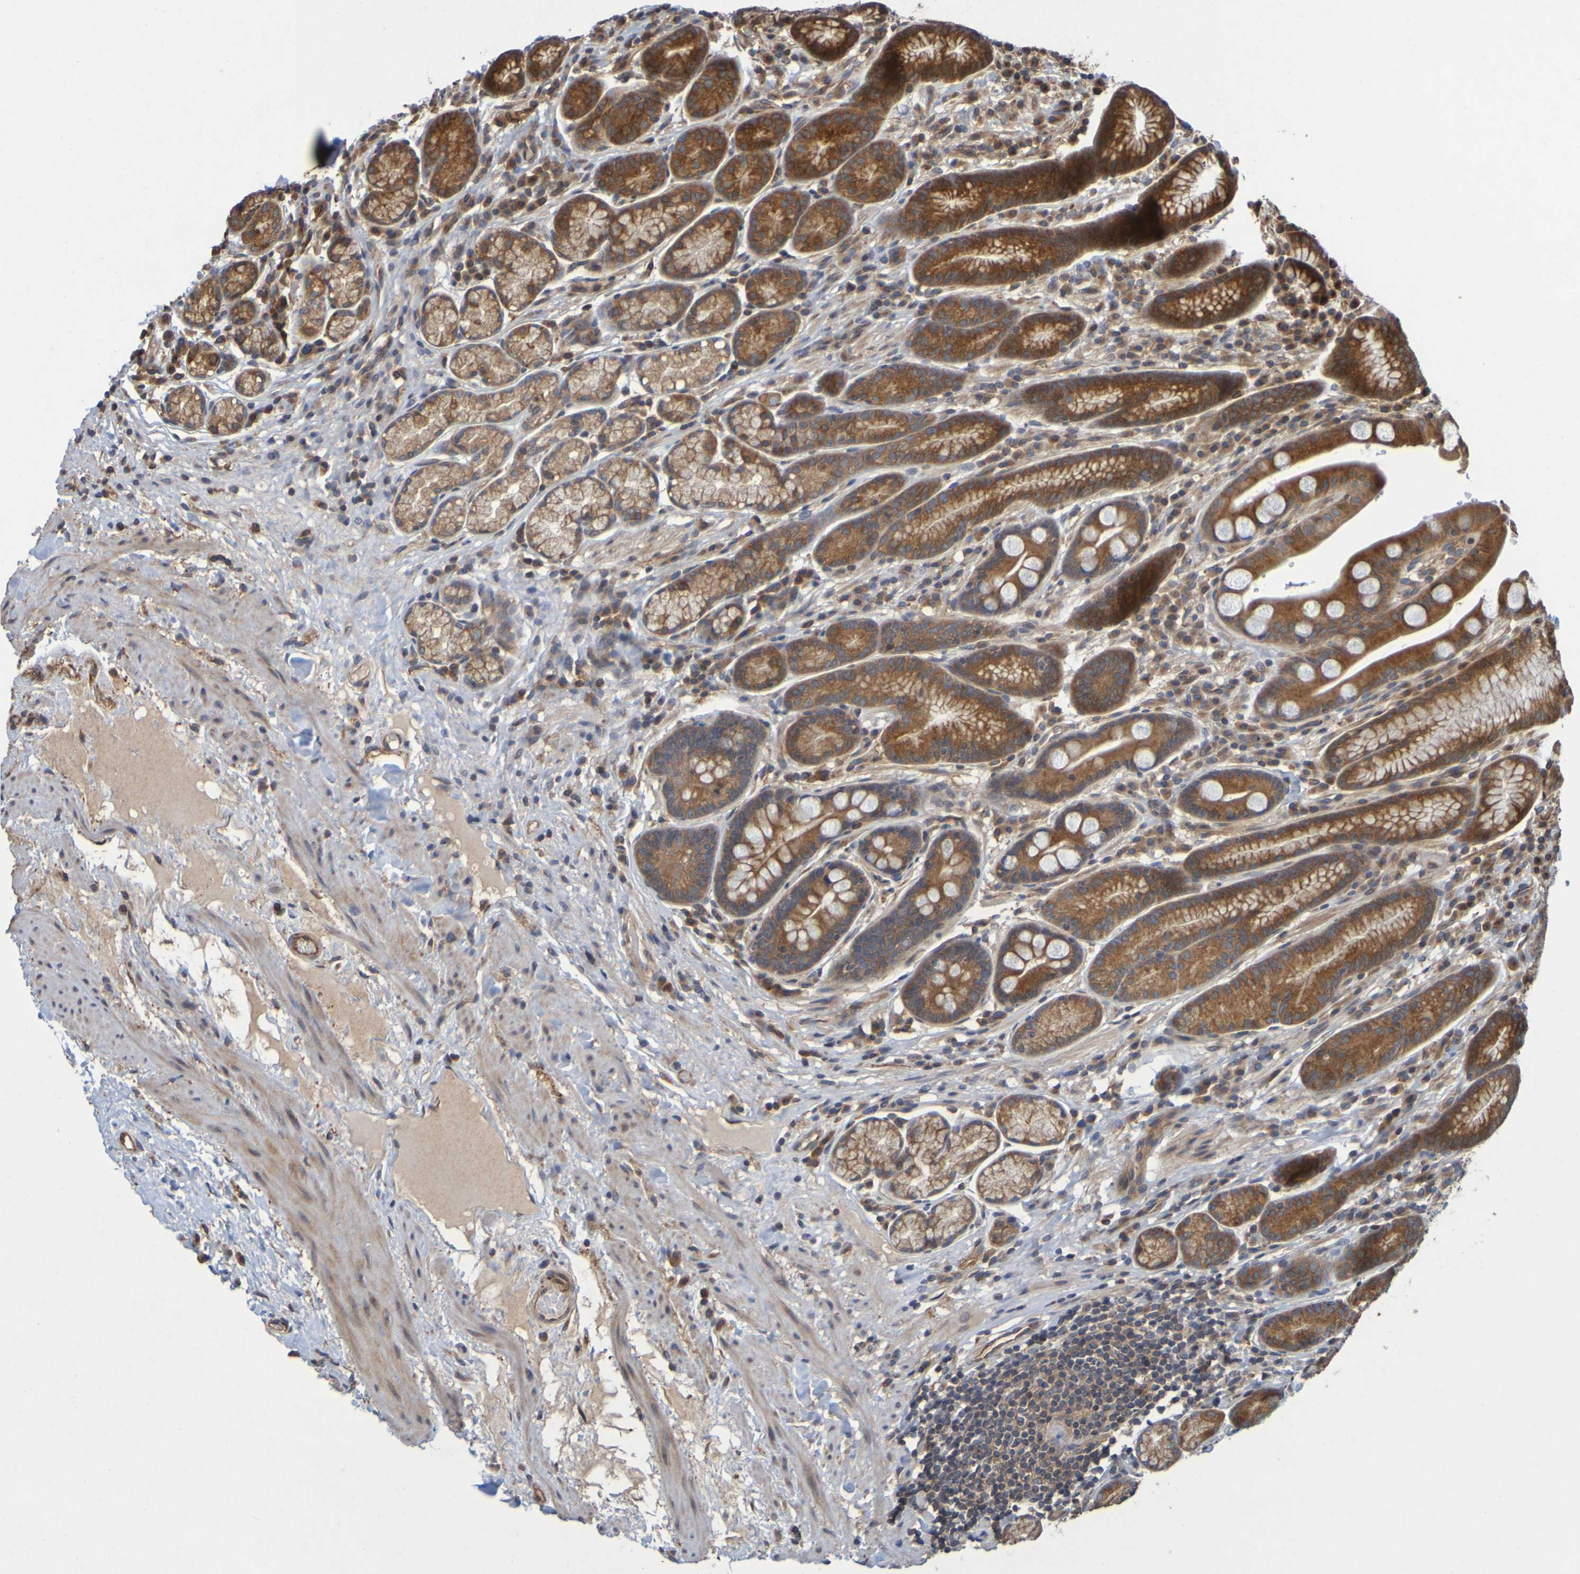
{"staining": {"intensity": "strong", "quantity": ">75%", "location": "cytoplasmic/membranous"}, "tissue": "stomach", "cell_type": "Glandular cells", "image_type": "normal", "snomed": [{"axis": "morphology", "description": "Normal tissue, NOS"}, {"axis": "topography", "description": "Stomach, lower"}], "caption": "The image displays staining of benign stomach, revealing strong cytoplasmic/membranous protein positivity (brown color) within glandular cells.", "gene": "OCRL", "patient": {"sex": "male", "age": 52}}